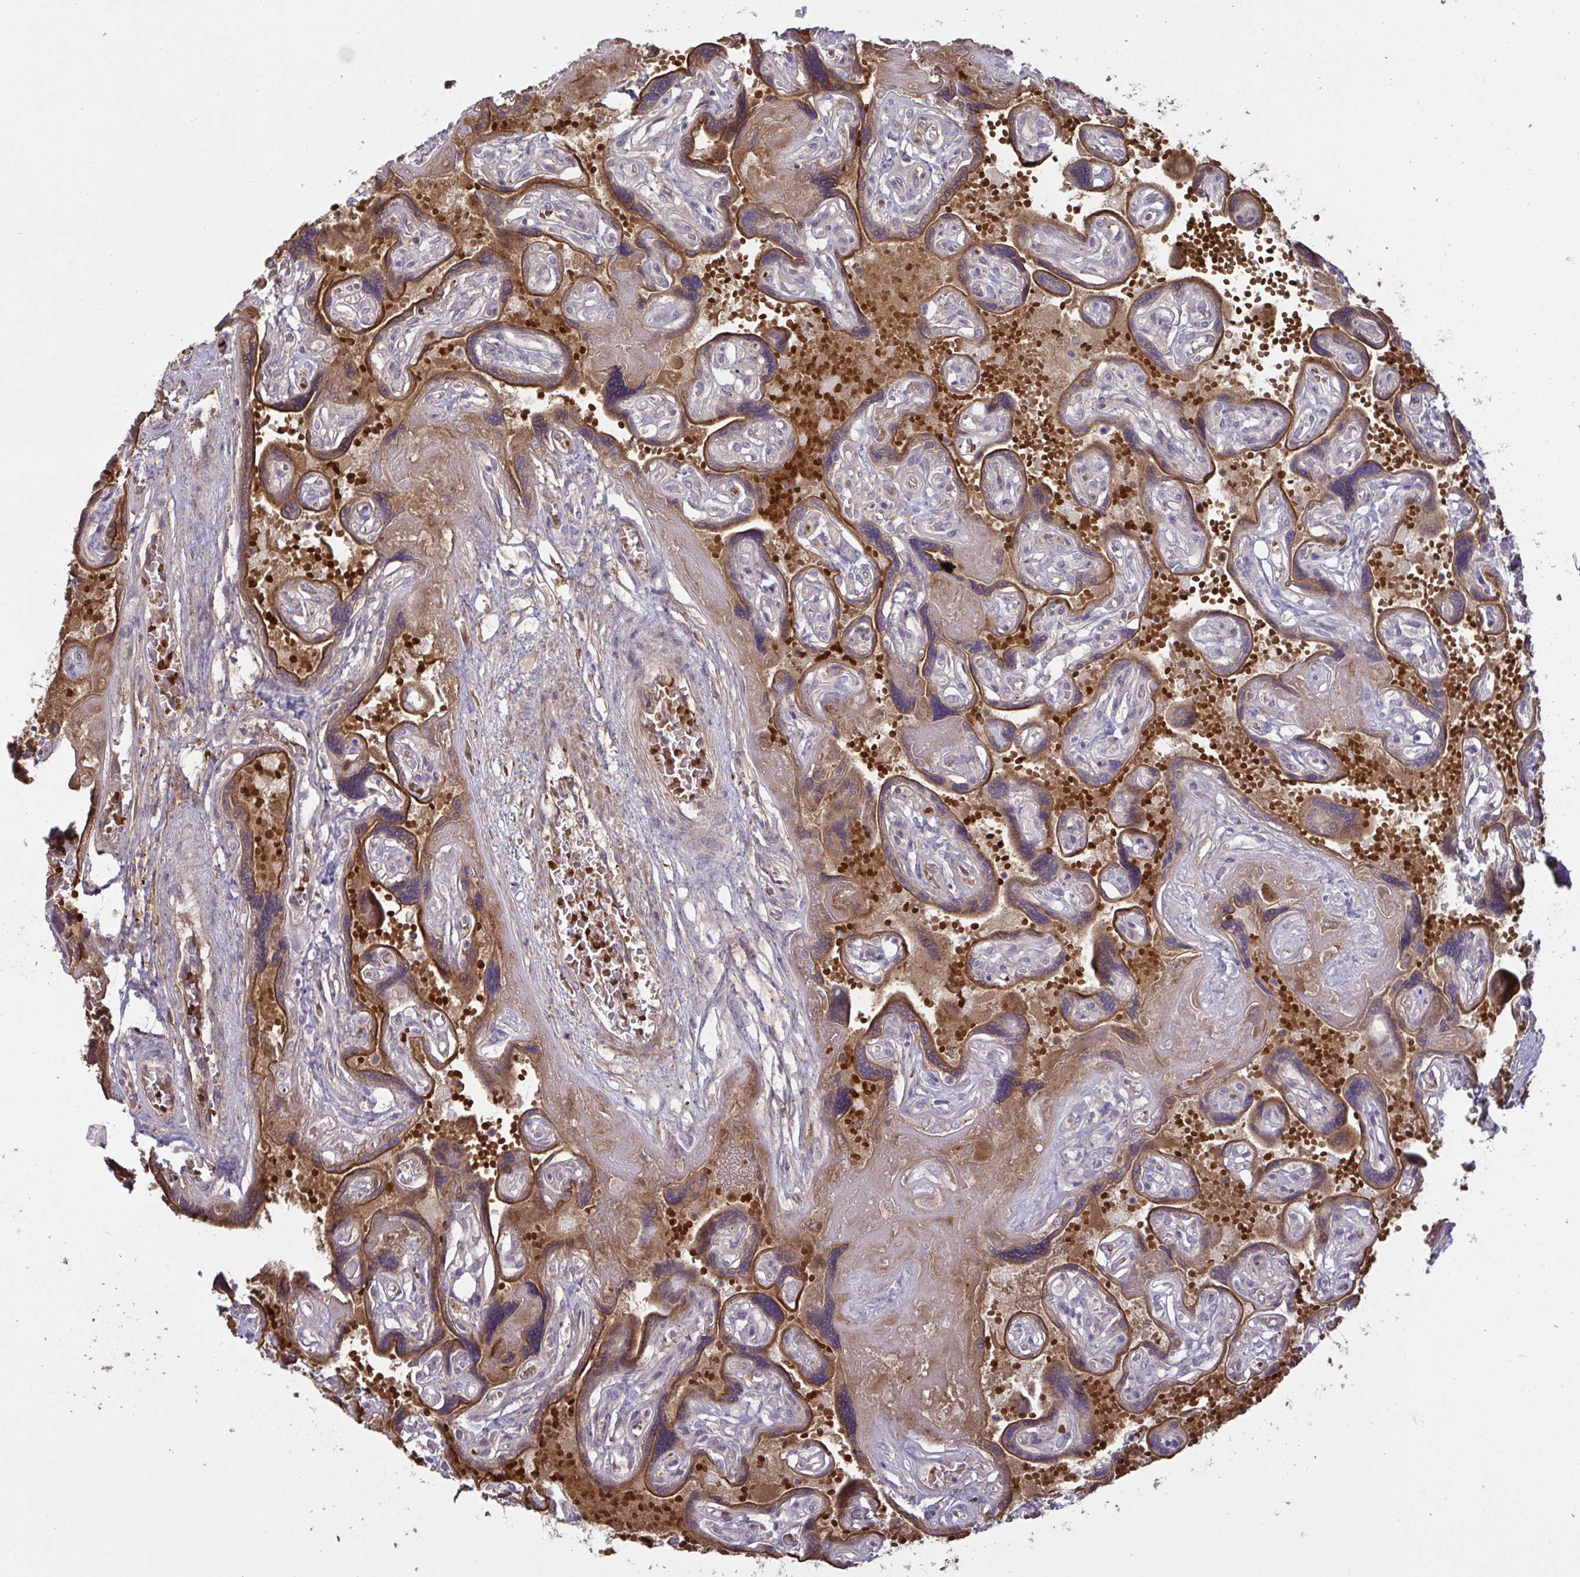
{"staining": {"intensity": "moderate", "quantity": ">75%", "location": "cytoplasmic/membranous"}, "tissue": "placenta", "cell_type": "Trophoblastic cells", "image_type": "normal", "snomed": [{"axis": "morphology", "description": "Normal tissue, NOS"}, {"axis": "topography", "description": "Placenta"}], "caption": "Immunohistochemistry staining of normal placenta, which demonstrates medium levels of moderate cytoplasmic/membranous positivity in about >75% of trophoblastic cells indicating moderate cytoplasmic/membranous protein positivity. The staining was performed using DAB (3,3'-diaminobenzidine) (brown) for protein detection and nuclei were counterstained in hematoxylin (blue).", "gene": "IL1R1", "patient": {"sex": "female", "age": 32}}